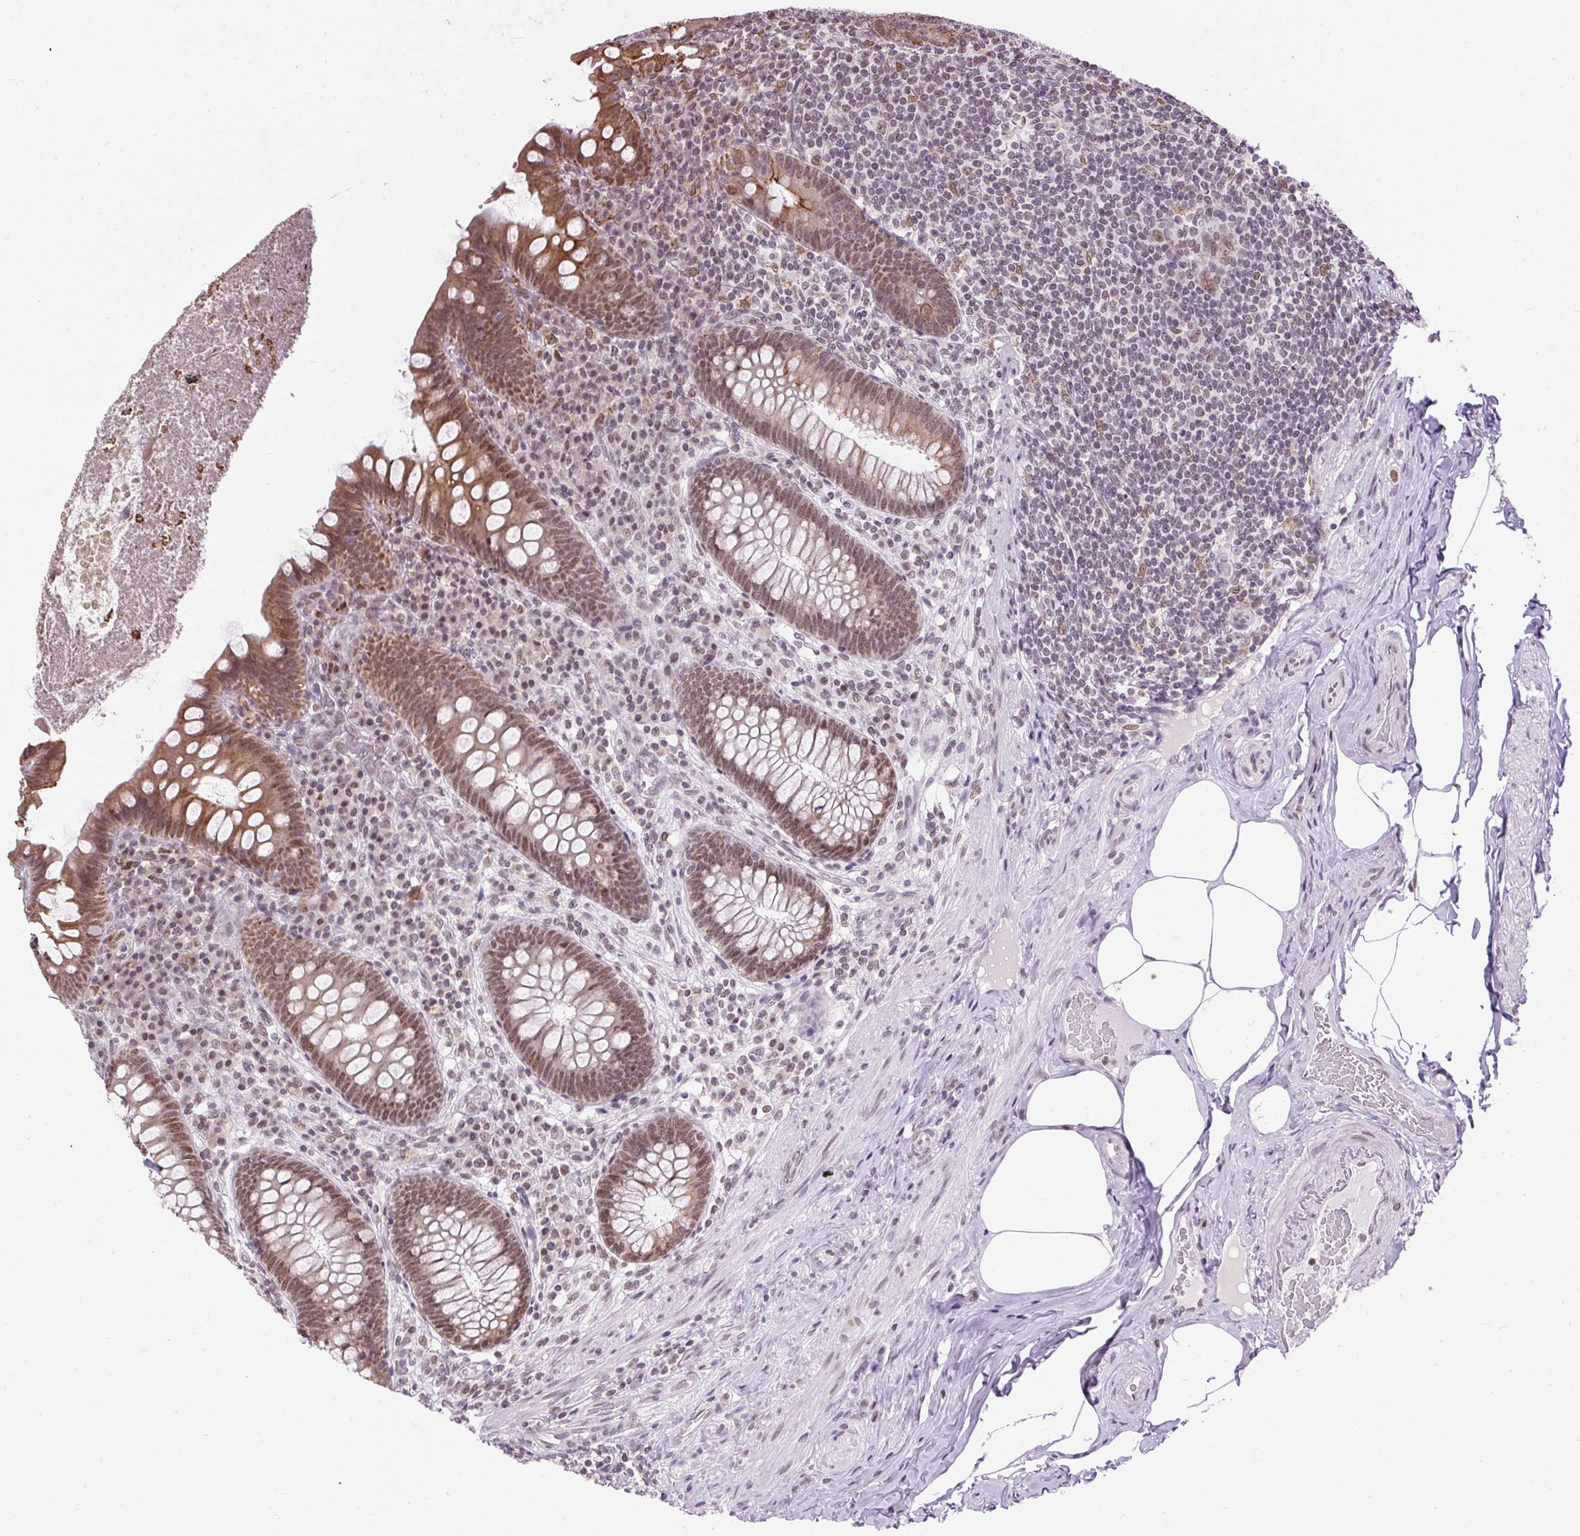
{"staining": {"intensity": "strong", "quantity": ">75%", "location": "cytoplasmic/membranous,nuclear"}, "tissue": "appendix", "cell_type": "Glandular cells", "image_type": "normal", "snomed": [{"axis": "morphology", "description": "Normal tissue, NOS"}, {"axis": "topography", "description": "Appendix"}], "caption": "Immunohistochemistry (IHC) (DAB (3,3'-diaminobenzidine)) staining of normal human appendix exhibits strong cytoplasmic/membranous,nuclear protein positivity in about >75% of glandular cells. (DAB IHC, brown staining for protein, blue staining for nuclei).", "gene": "ZNF672", "patient": {"sex": "male", "age": 71}}